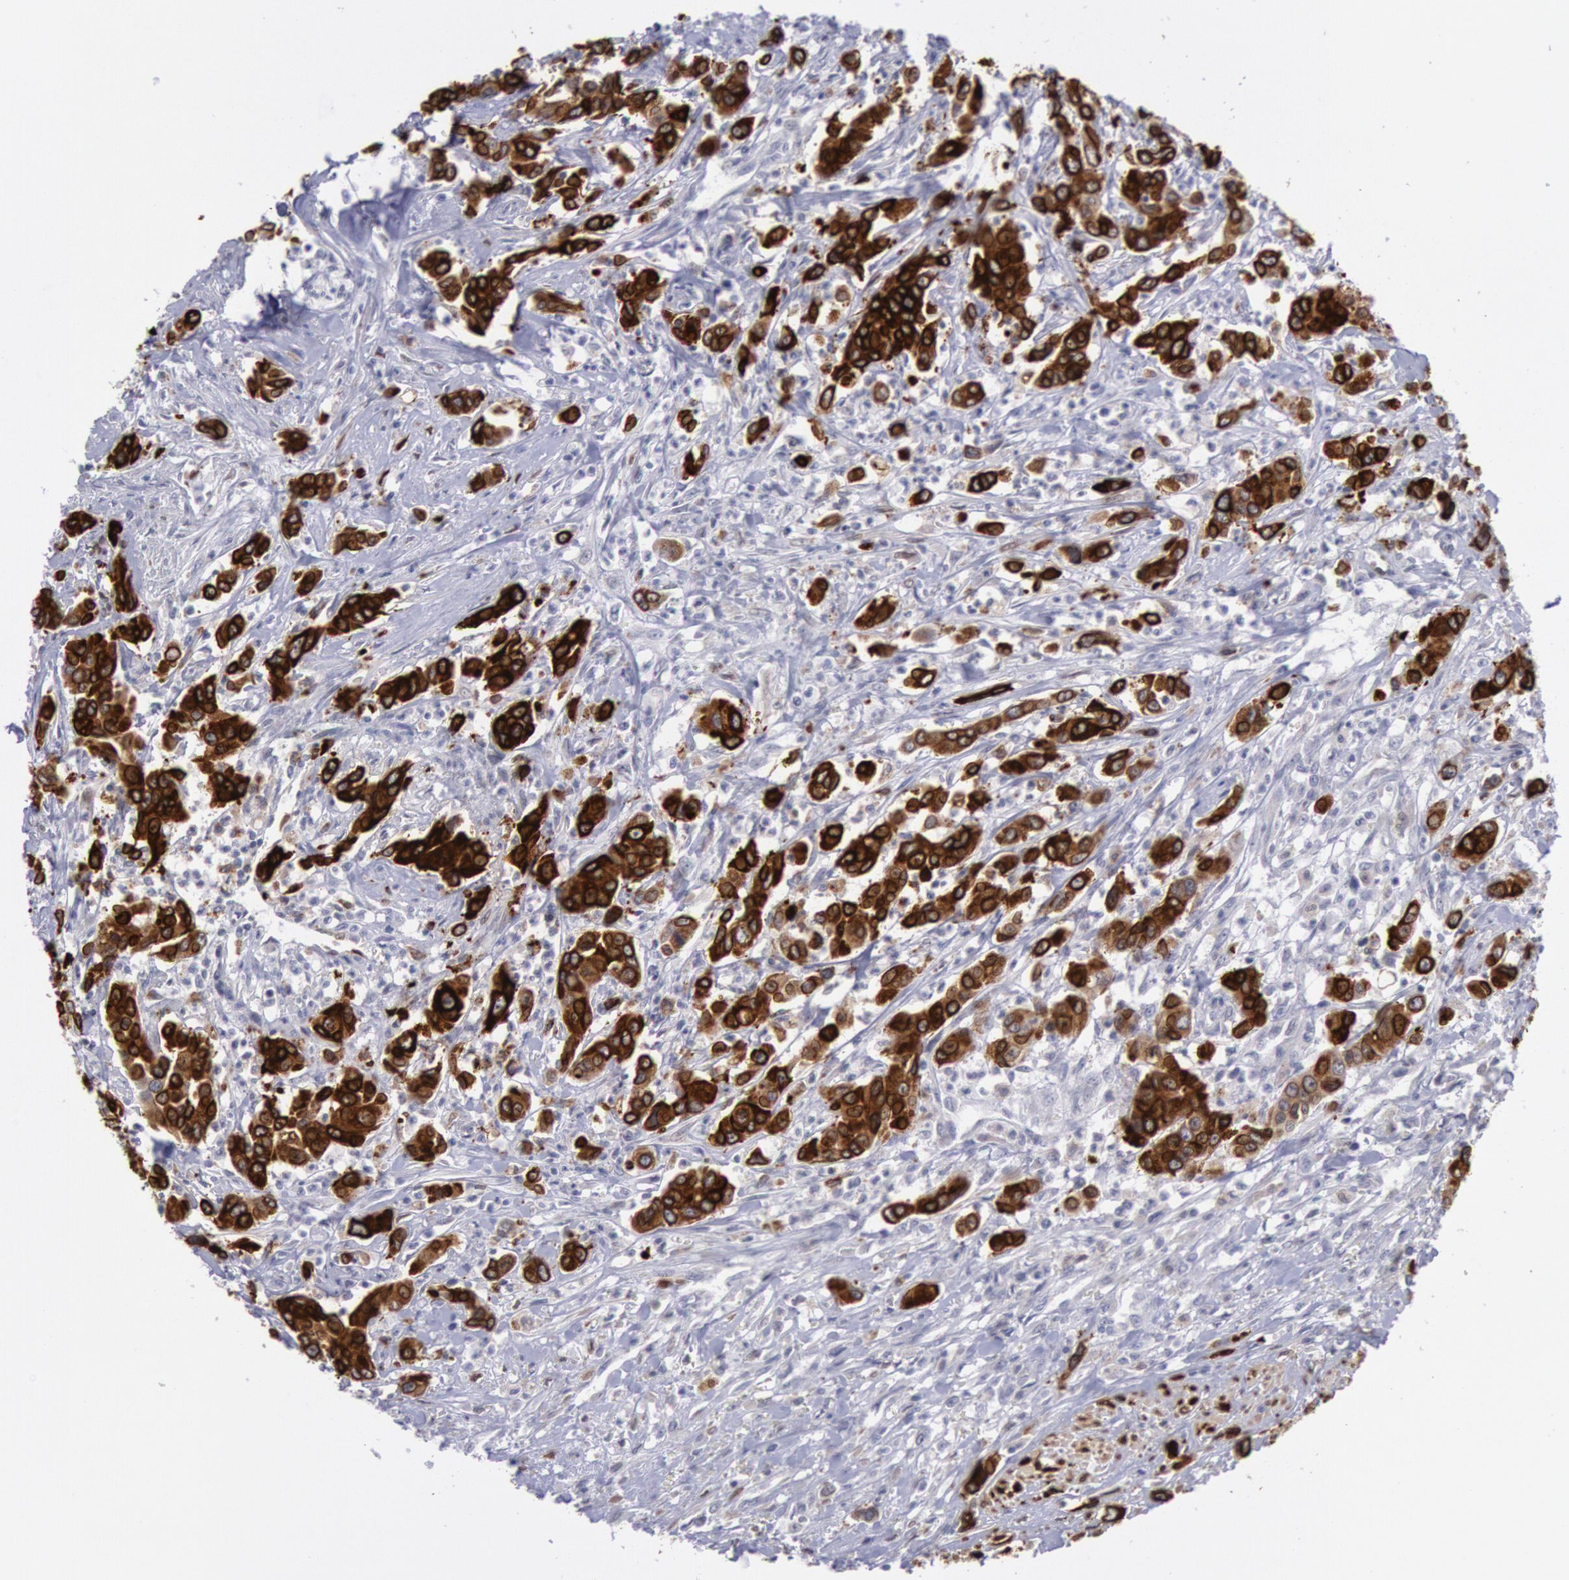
{"staining": {"intensity": "strong", "quantity": ">75%", "location": "cytoplasmic/membranous"}, "tissue": "urothelial cancer", "cell_type": "Tumor cells", "image_type": "cancer", "snomed": [{"axis": "morphology", "description": "Urothelial carcinoma, High grade"}, {"axis": "topography", "description": "Urinary bladder"}], "caption": "The image demonstrates staining of urothelial cancer, revealing strong cytoplasmic/membranous protein staining (brown color) within tumor cells.", "gene": "PTGS2", "patient": {"sex": "male", "age": 86}}